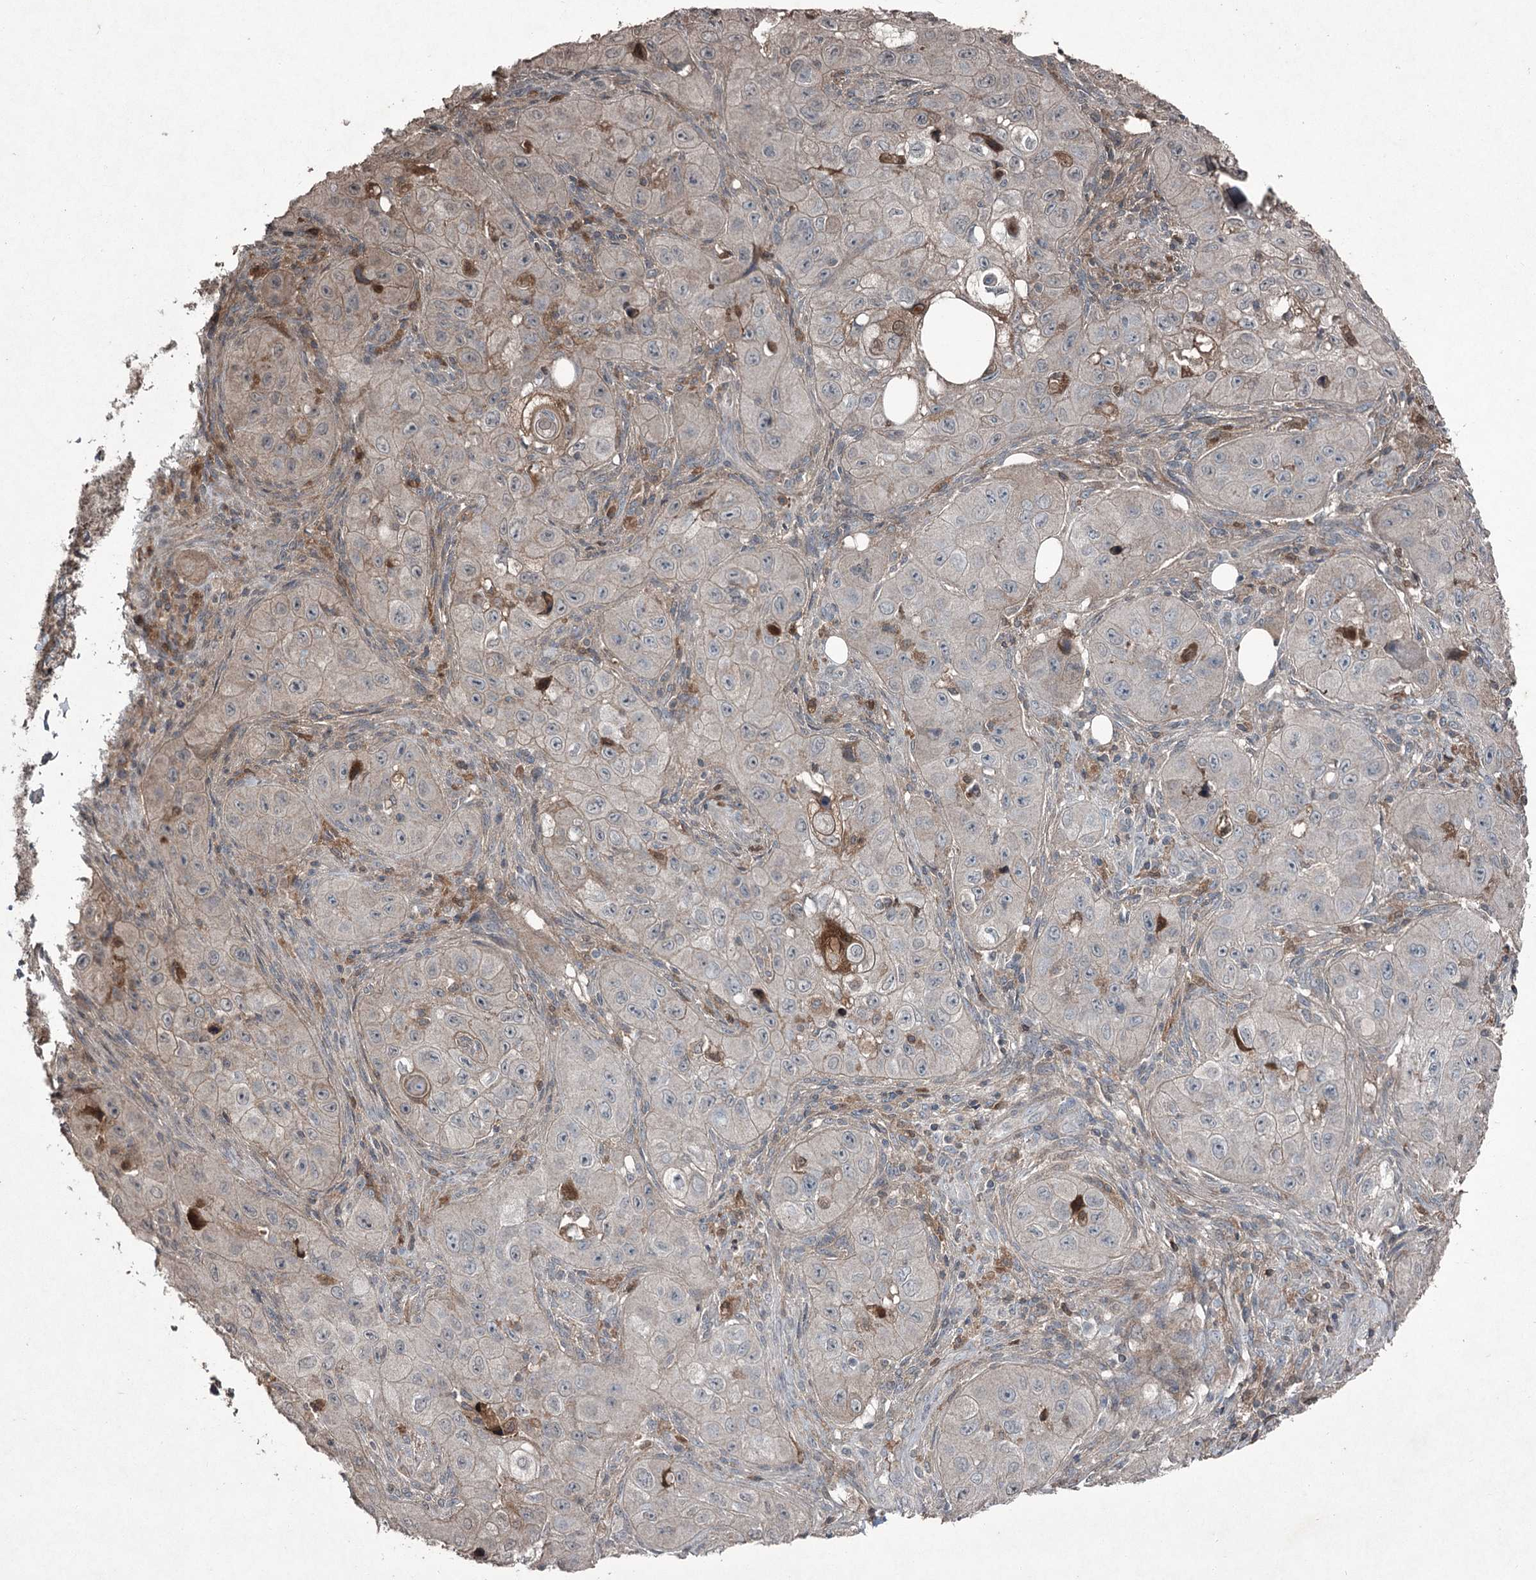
{"staining": {"intensity": "moderate", "quantity": "<25%", "location": "cytoplasmic/membranous"}, "tissue": "skin cancer", "cell_type": "Tumor cells", "image_type": "cancer", "snomed": [{"axis": "morphology", "description": "Squamous cell carcinoma, NOS"}, {"axis": "topography", "description": "Skin"}, {"axis": "topography", "description": "Subcutis"}], "caption": "This photomicrograph reveals squamous cell carcinoma (skin) stained with immunohistochemistry (IHC) to label a protein in brown. The cytoplasmic/membranous of tumor cells show moderate positivity for the protein. Nuclei are counter-stained blue.", "gene": "PGLYRP2", "patient": {"sex": "male", "age": 73}}